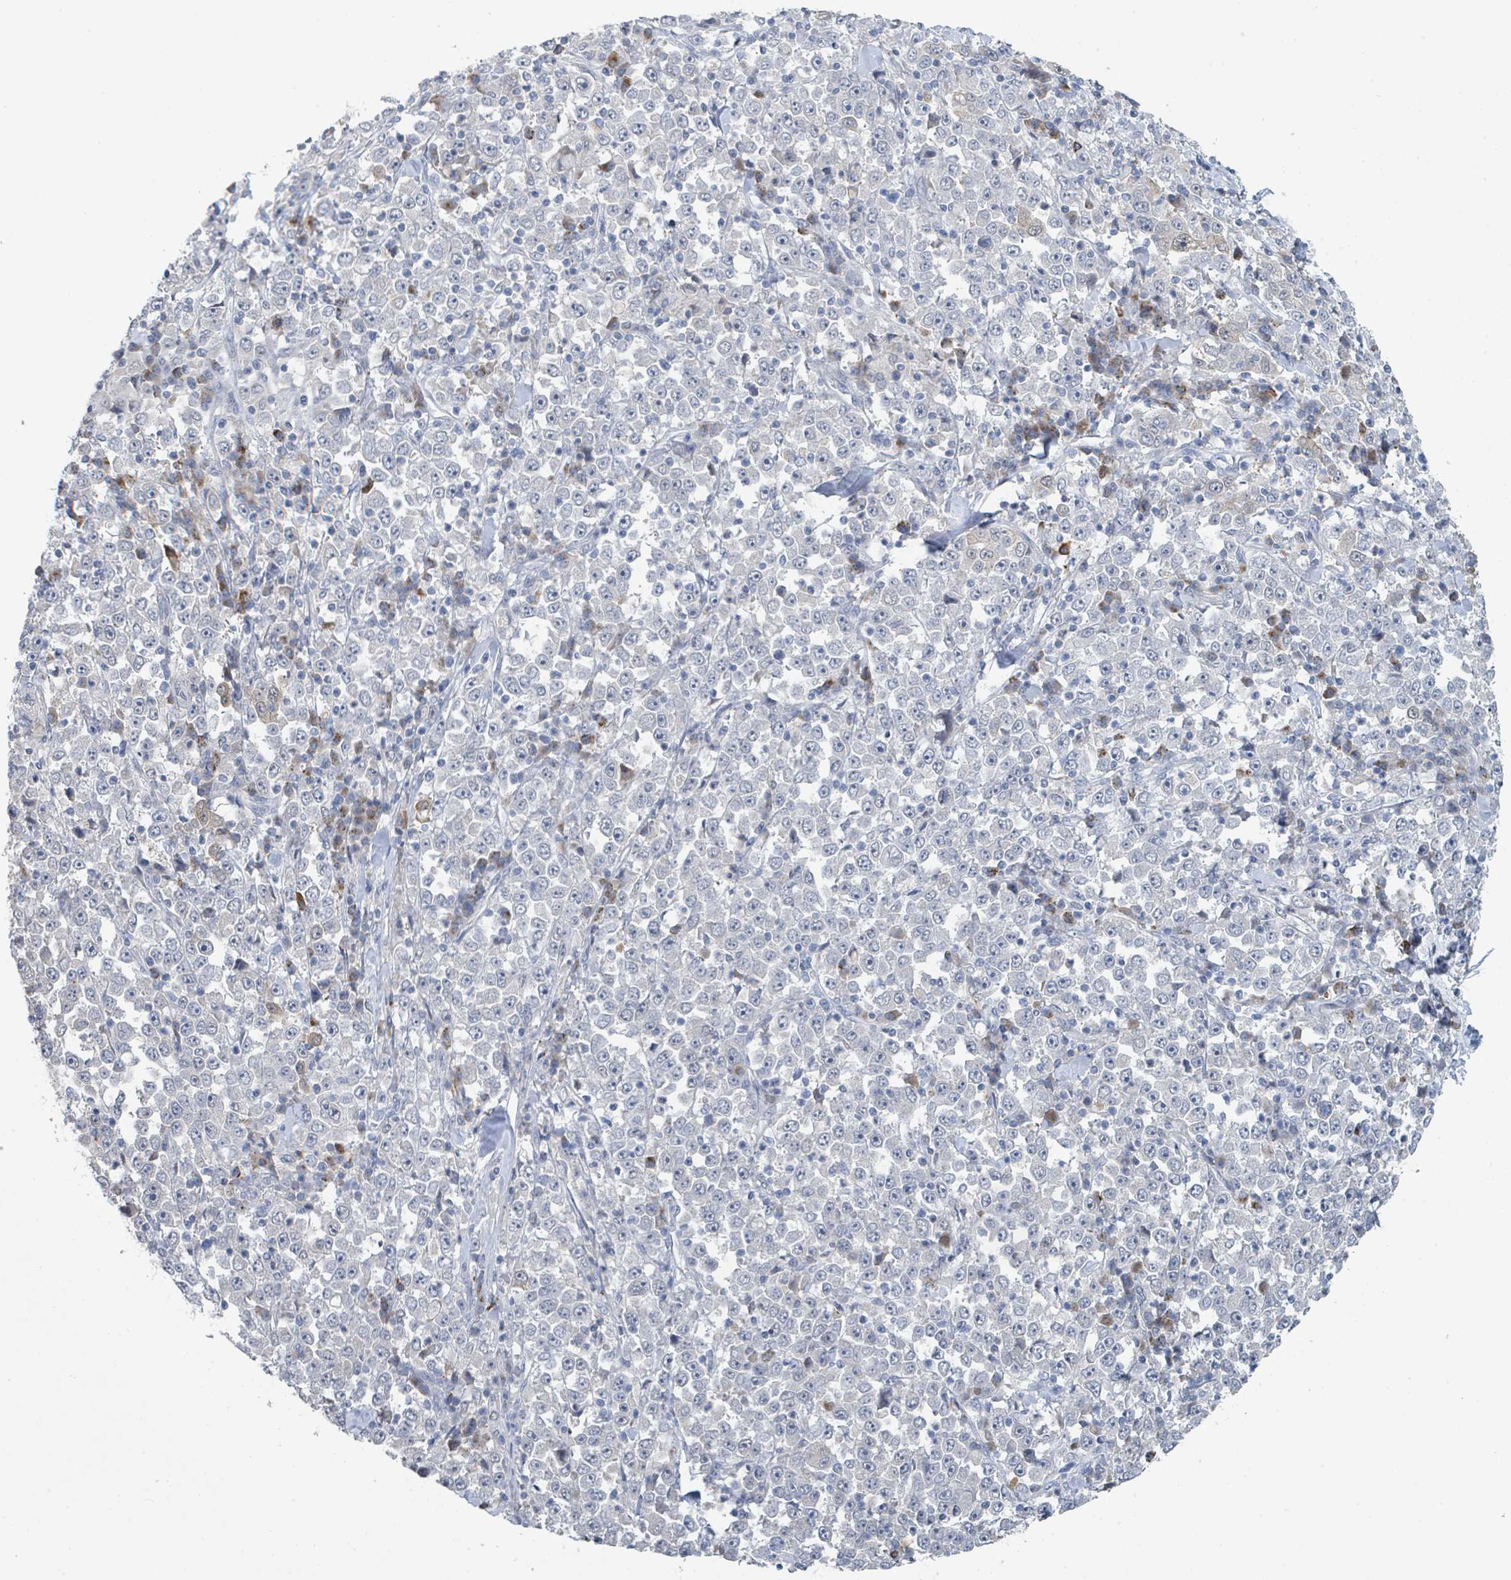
{"staining": {"intensity": "negative", "quantity": "none", "location": "none"}, "tissue": "stomach cancer", "cell_type": "Tumor cells", "image_type": "cancer", "snomed": [{"axis": "morphology", "description": "Normal tissue, NOS"}, {"axis": "morphology", "description": "Adenocarcinoma, NOS"}, {"axis": "topography", "description": "Stomach, upper"}, {"axis": "topography", "description": "Stomach"}], "caption": "The immunohistochemistry (IHC) image has no significant expression in tumor cells of adenocarcinoma (stomach) tissue.", "gene": "ANKRD55", "patient": {"sex": "male", "age": 59}}